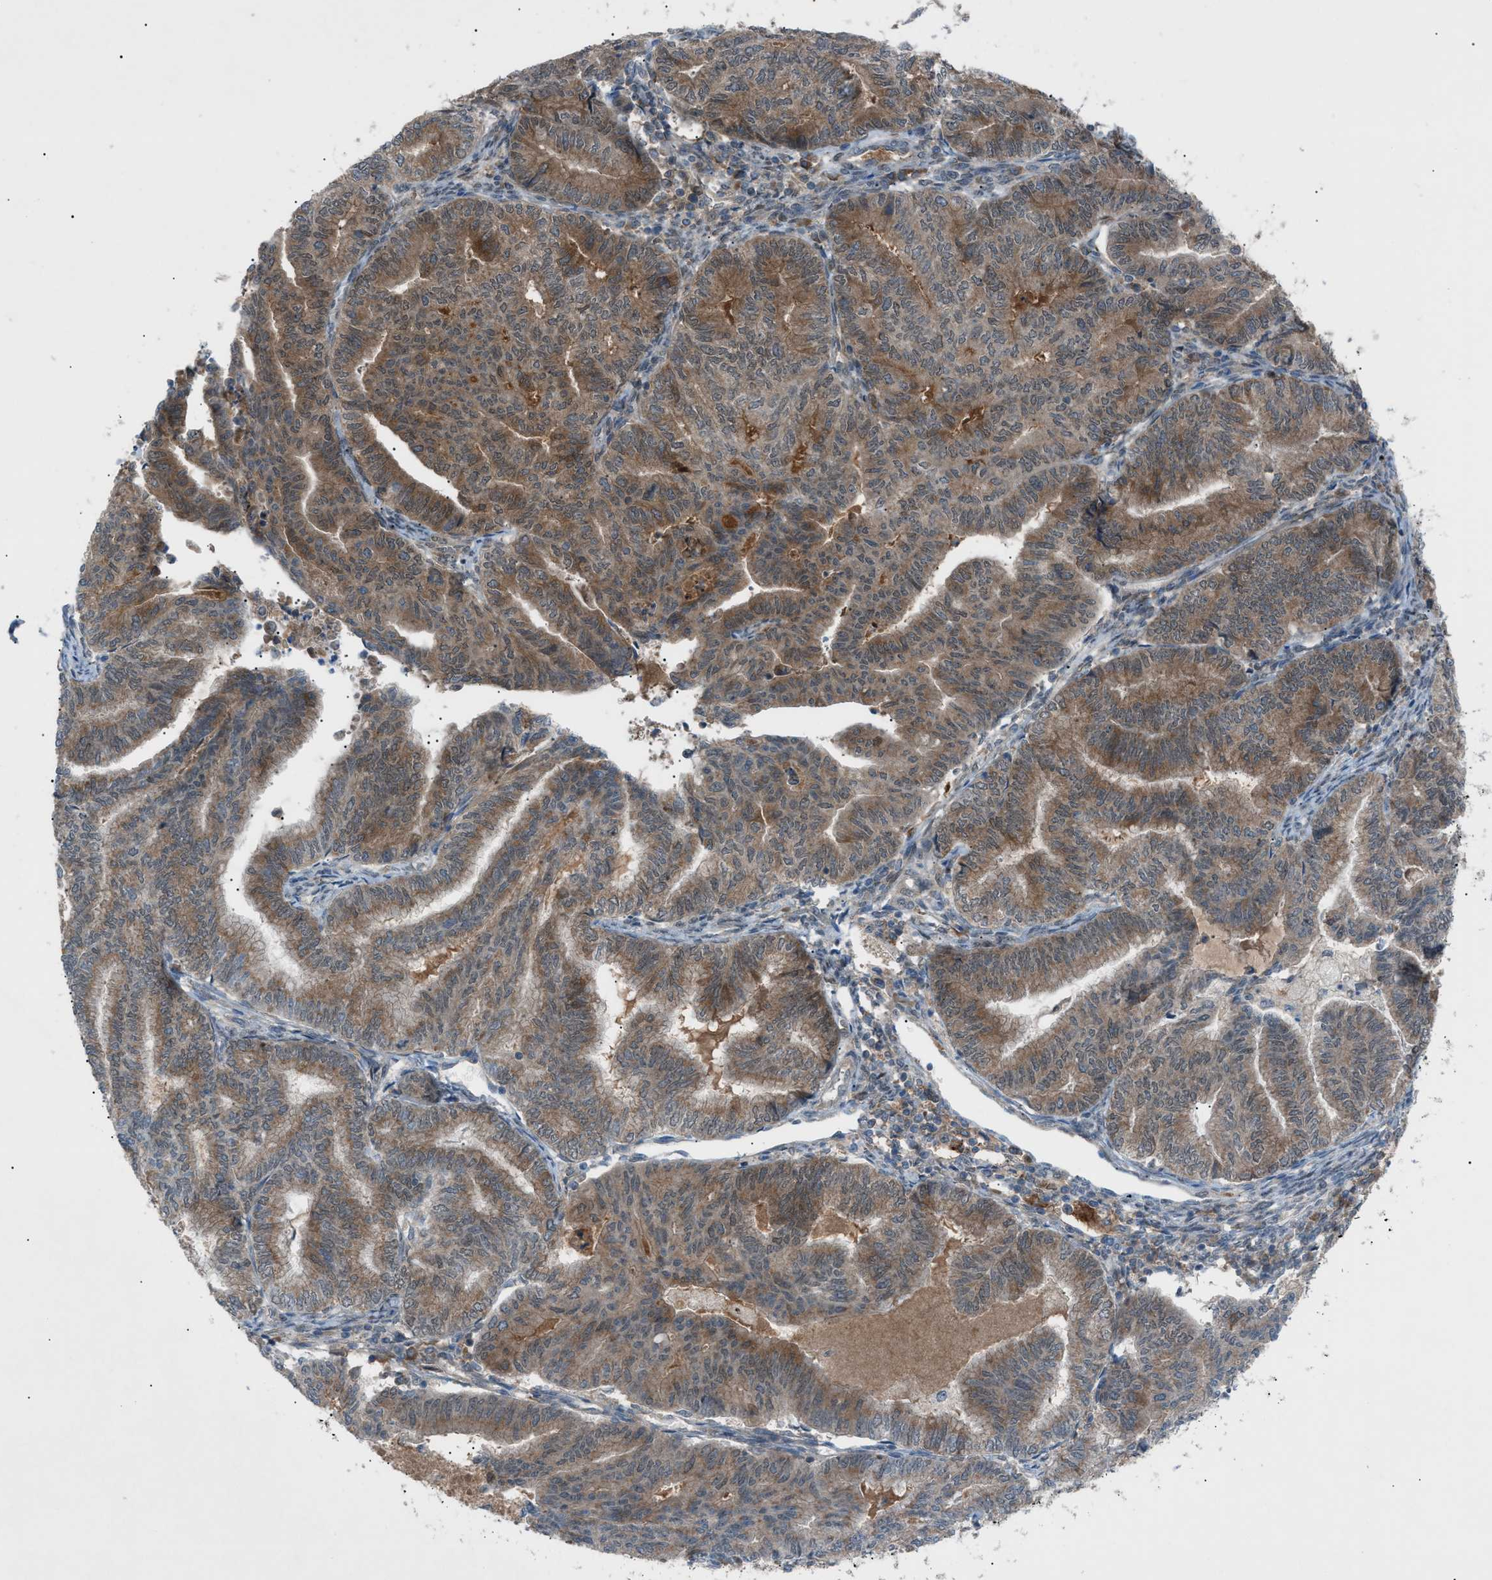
{"staining": {"intensity": "moderate", "quantity": ">75%", "location": "cytoplasmic/membranous,nuclear"}, "tissue": "endometrial cancer", "cell_type": "Tumor cells", "image_type": "cancer", "snomed": [{"axis": "morphology", "description": "Adenocarcinoma, NOS"}, {"axis": "topography", "description": "Endometrium"}], "caption": "Human endometrial adenocarcinoma stained with a brown dye shows moderate cytoplasmic/membranous and nuclear positive positivity in about >75% of tumor cells.", "gene": "DYRK1A", "patient": {"sex": "female", "age": 79}}